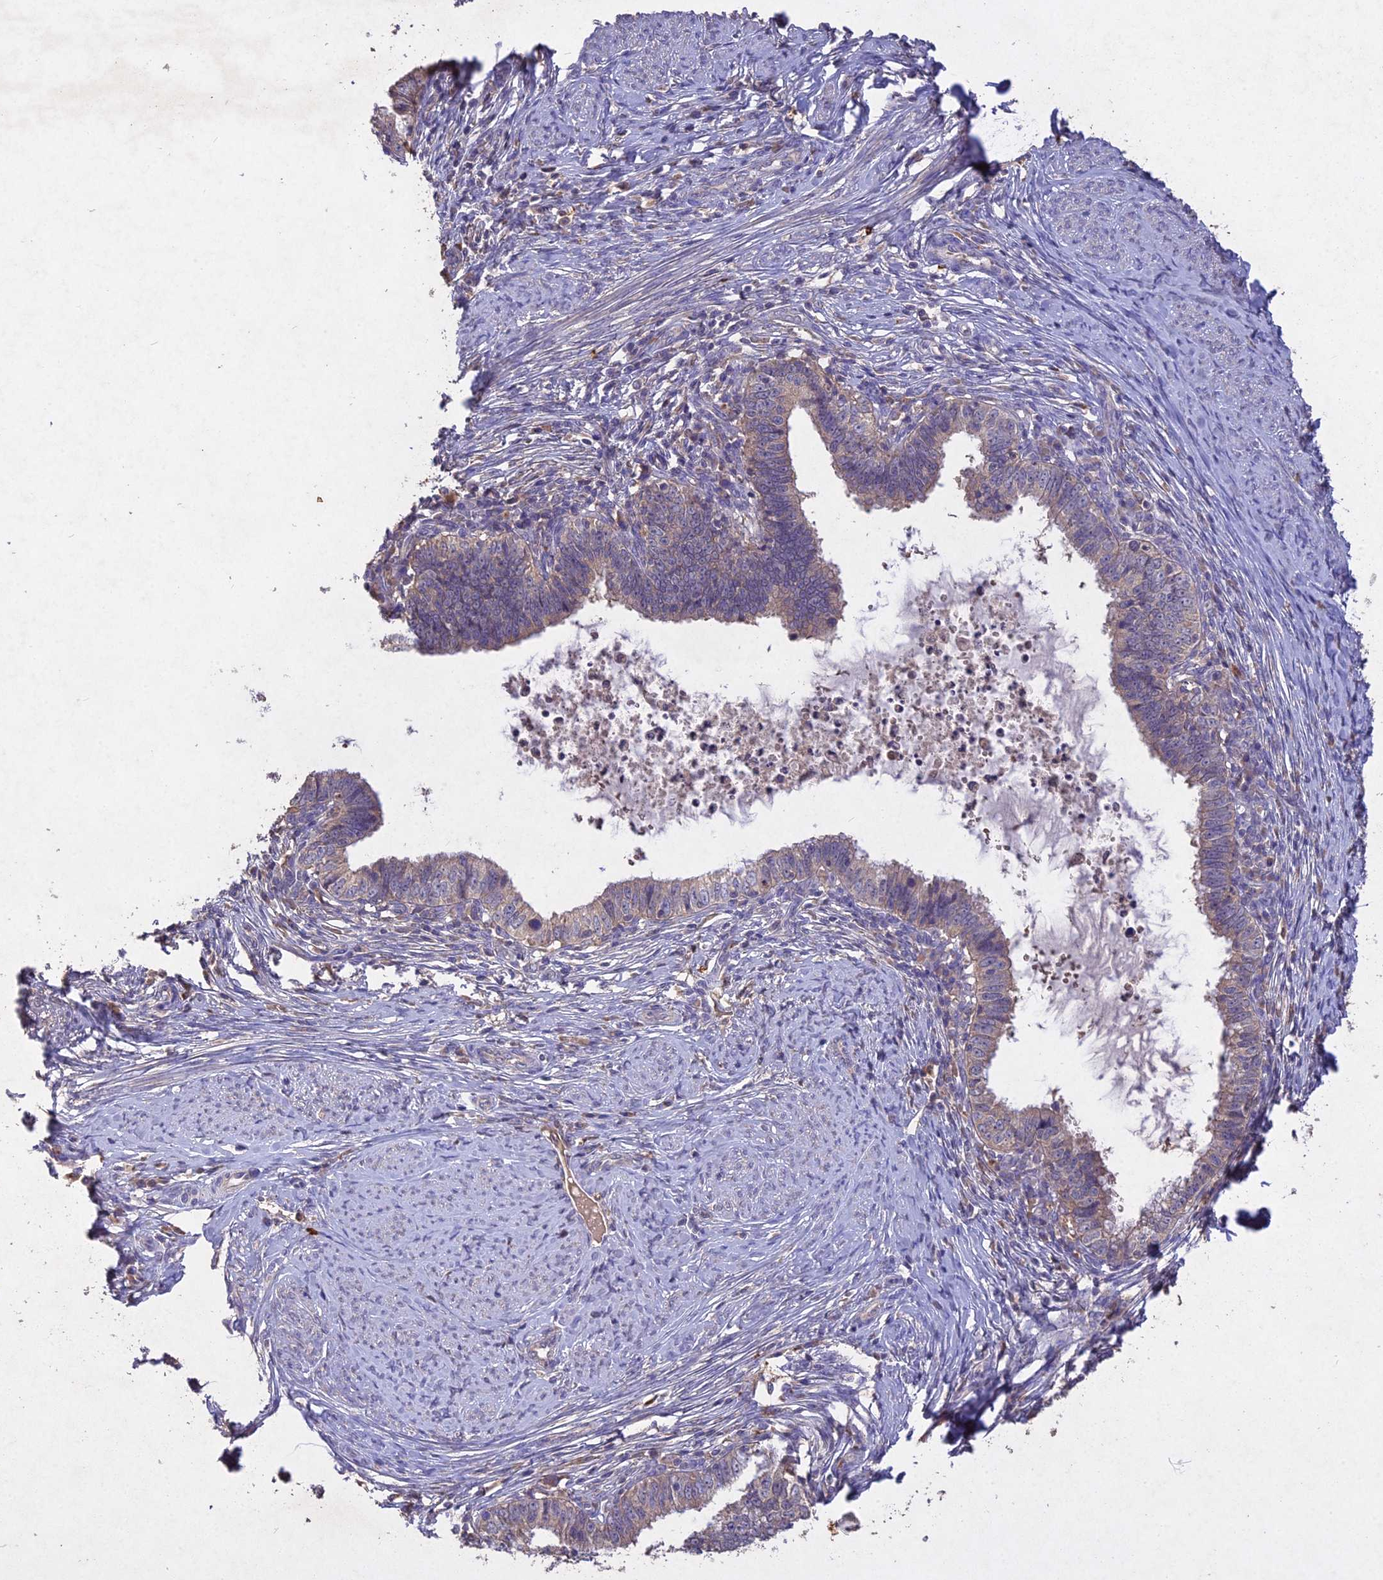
{"staining": {"intensity": "negative", "quantity": "none", "location": "none"}, "tissue": "cervical cancer", "cell_type": "Tumor cells", "image_type": "cancer", "snomed": [{"axis": "morphology", "description": "Adenocarcinoma, NOS"}, {"axis": "topography", "description": "Cervix"}], "caption": "The histopathology image shows no significant staining in tumor cells of cervical adenocarcinoma.", "gene": "SLC26A4", "patient": {"sex": "female", "age": 36}}